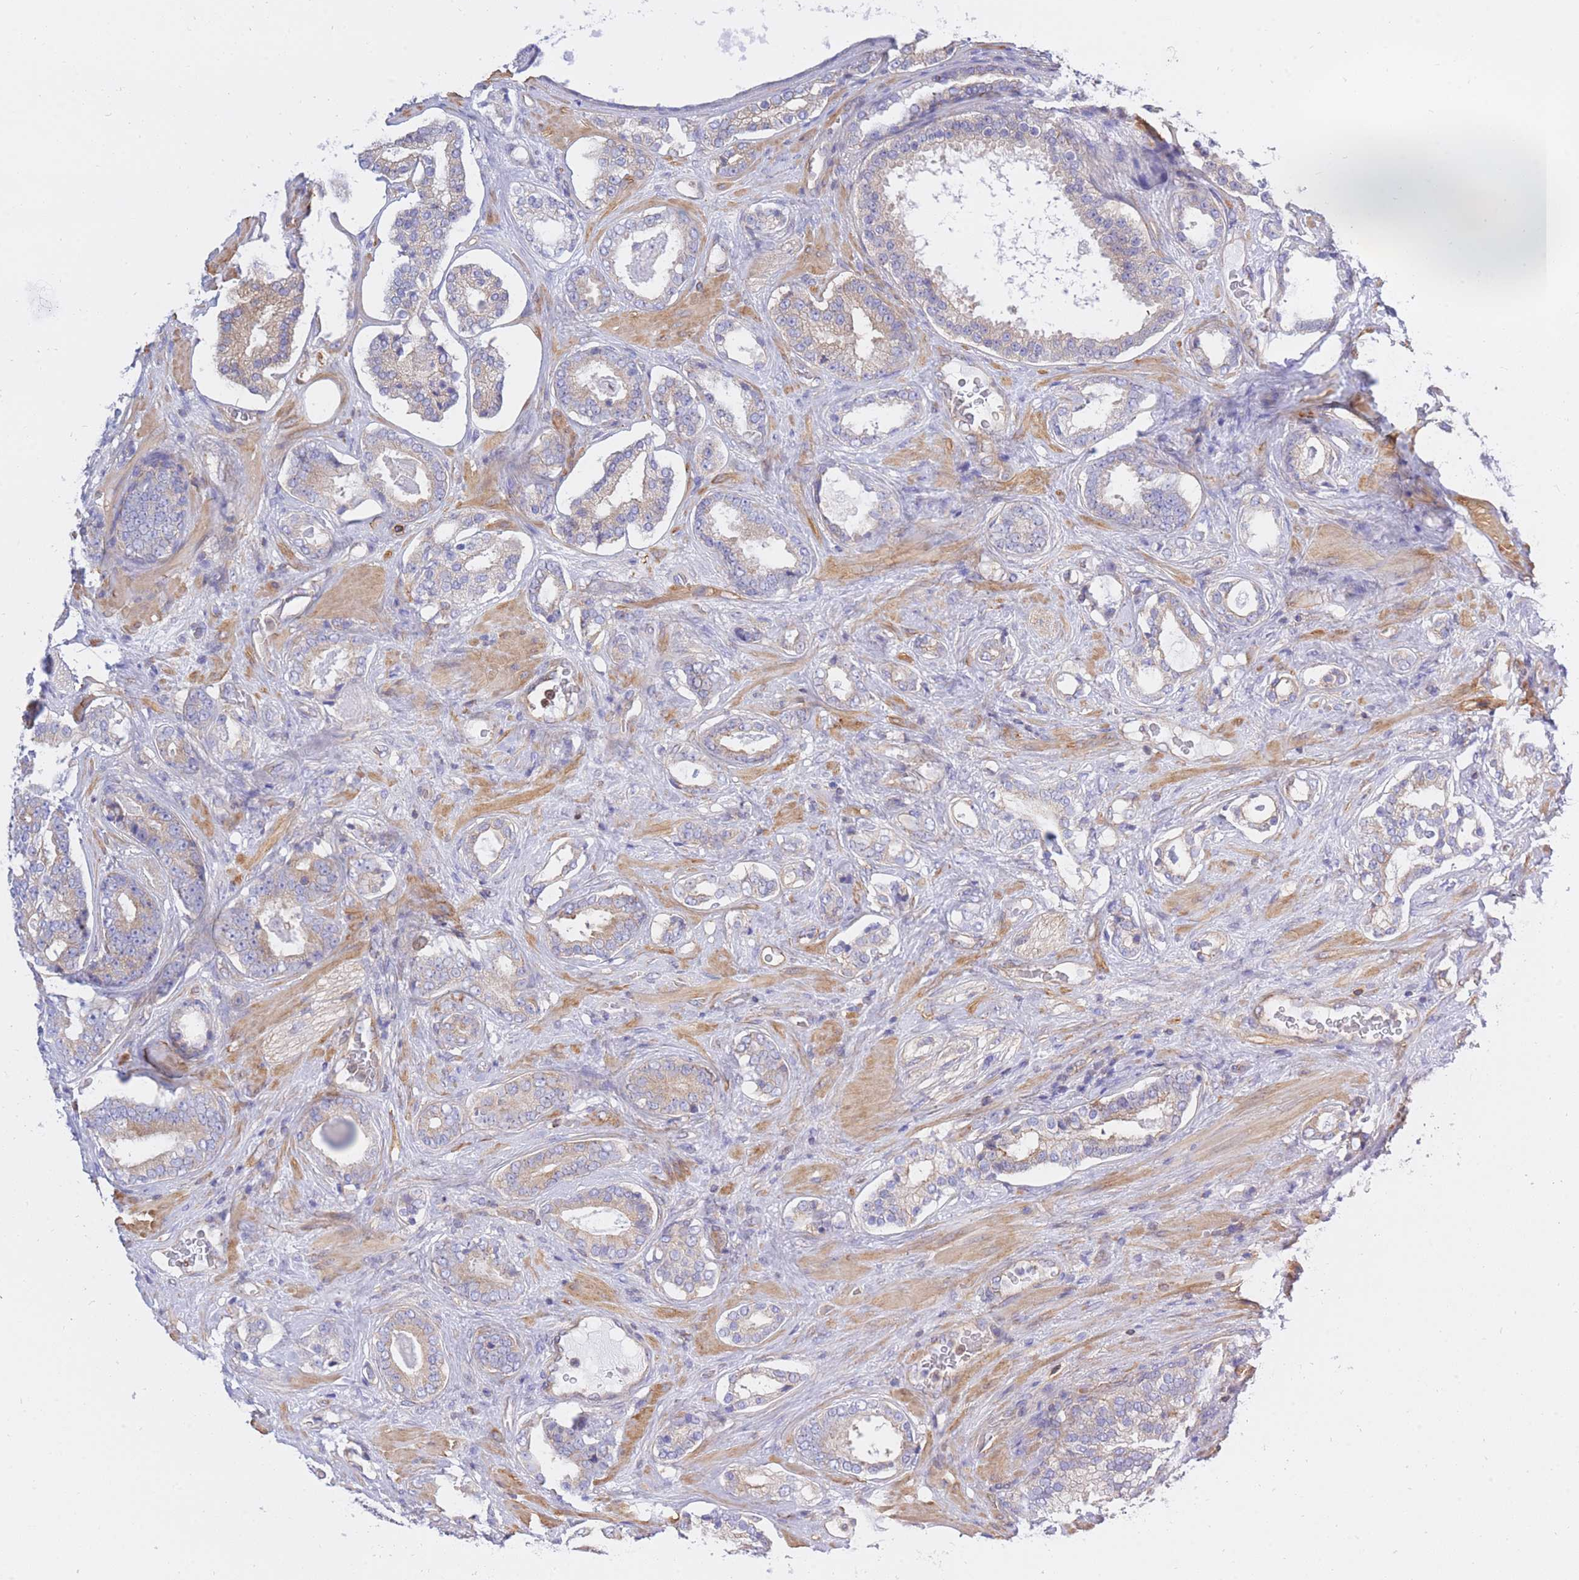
{"staining": {"intensity": "moderate", "quantity": "25%-75%", "location": "cytoplasmic/membranous"}, "tissue": "prostate cancer", "cell_type": "Tumor cells", "image_type": "cancer", "snomed": [{"axis": "morphology", "description": "Adenocarcinoma, High grade"}, {"axis": "topography", "description": "Prostate"}], "caption": "A high-resolution micrograph shows immunohistochemistry staining of adenocarcinoma (high-grade) (prostate), which exhibits moderate cytoplasmic/membranous positivity in about 25%-75% of tumor cells.", "gene": "REM1", "patient": {"sex": "male", "age": 60}}